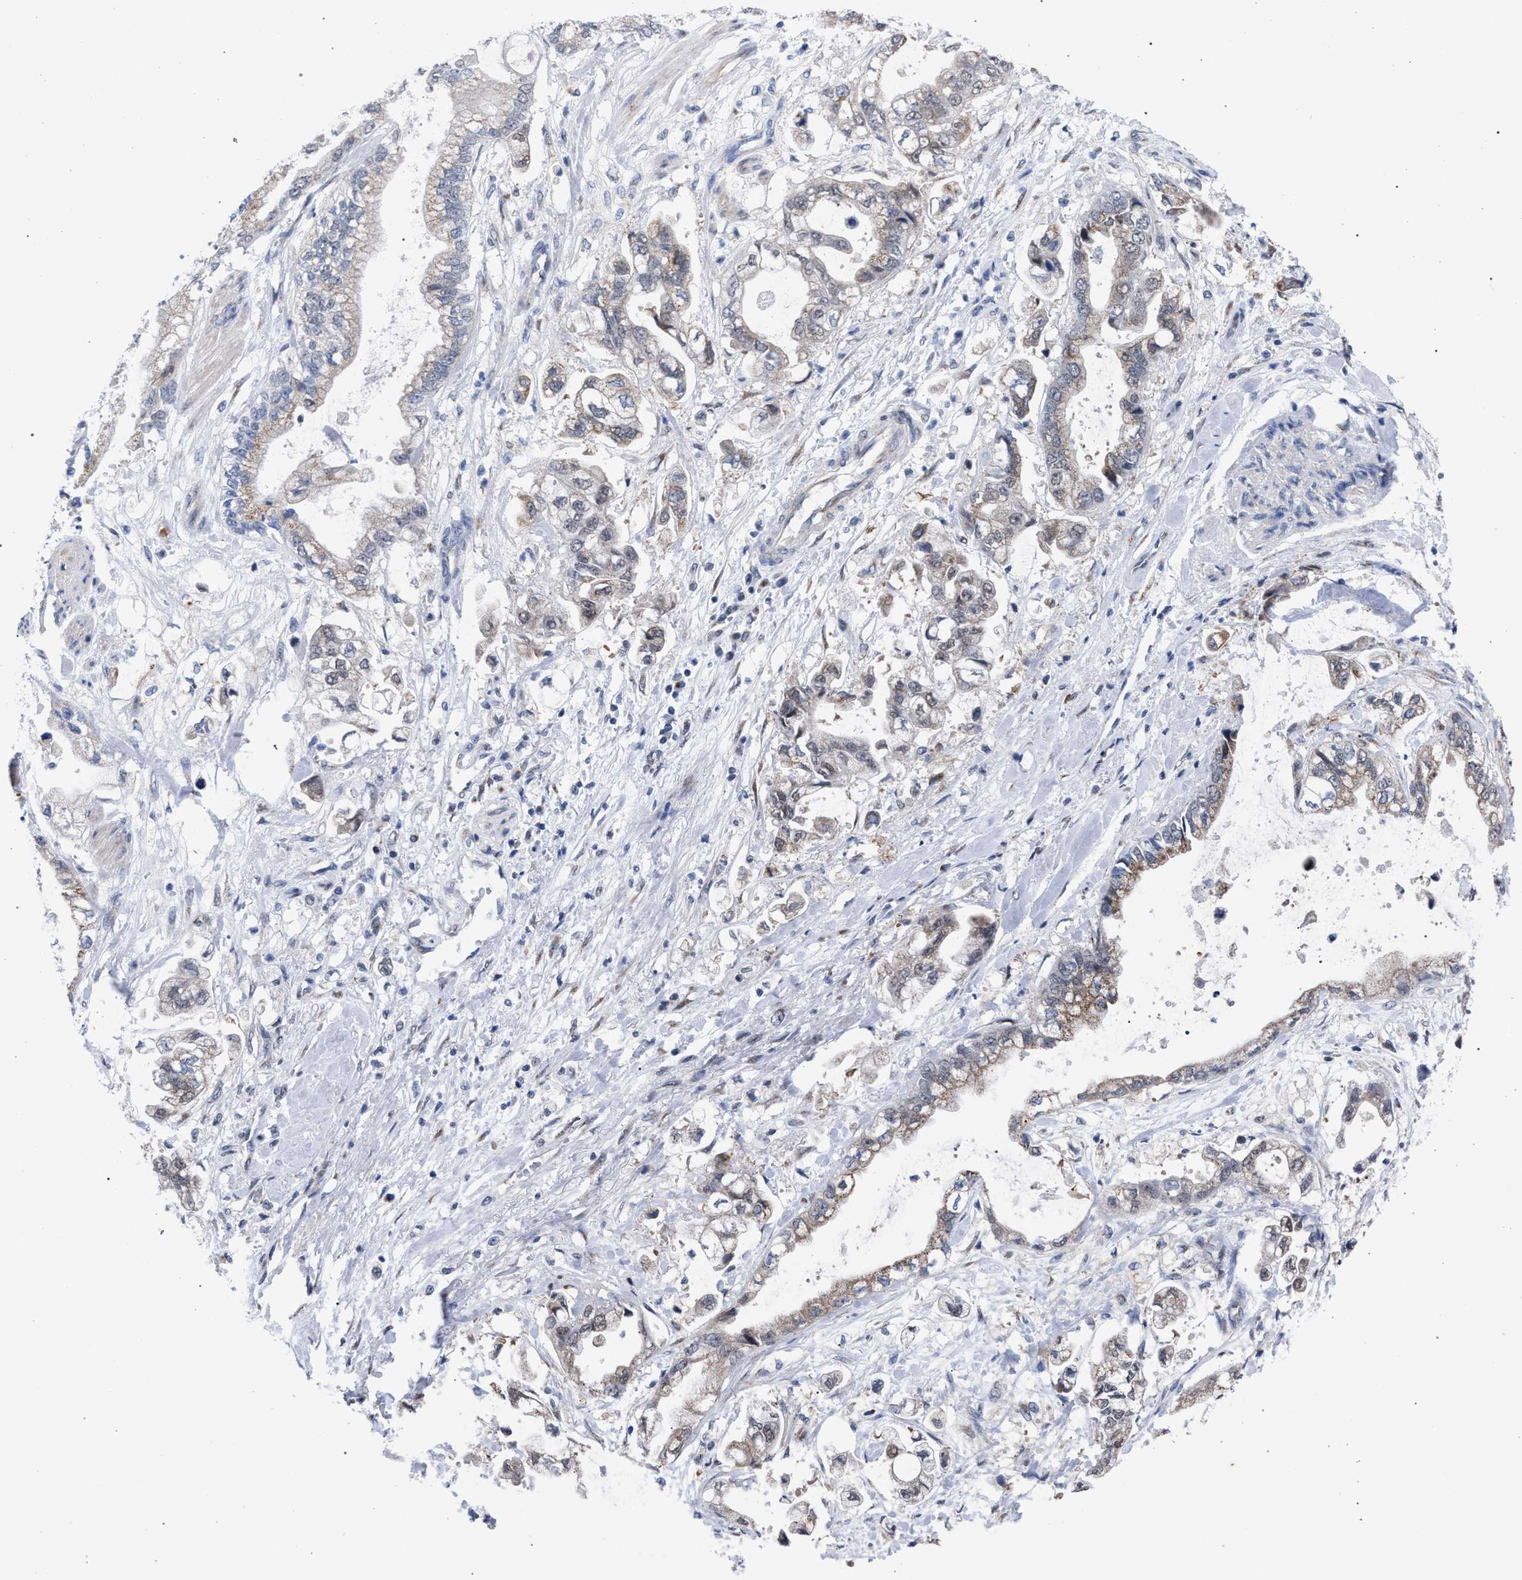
{"staining": {"intensity": "weak", "quantity": "<25%", "location": "cytoplasmic/membranous"}, "tissue": "stomach cancer", "cell_type": "Tumor cells", "image_type": "cancer", "snomed": [{"axis": "morphology", "description": "Normal tissue, NOS"}, {"axis": "morphology", "description": "Adenocarcinoma, NOS"}, {"axis": "topography", "description": "Stomach"}], "caption": "This is an immunohistochemistry micrograph of human adenocarcinoma (stomach). There is no staining in tumor cells.", "gene": "GOLGA2", "patient": {"sex": "male", "age": 62}}